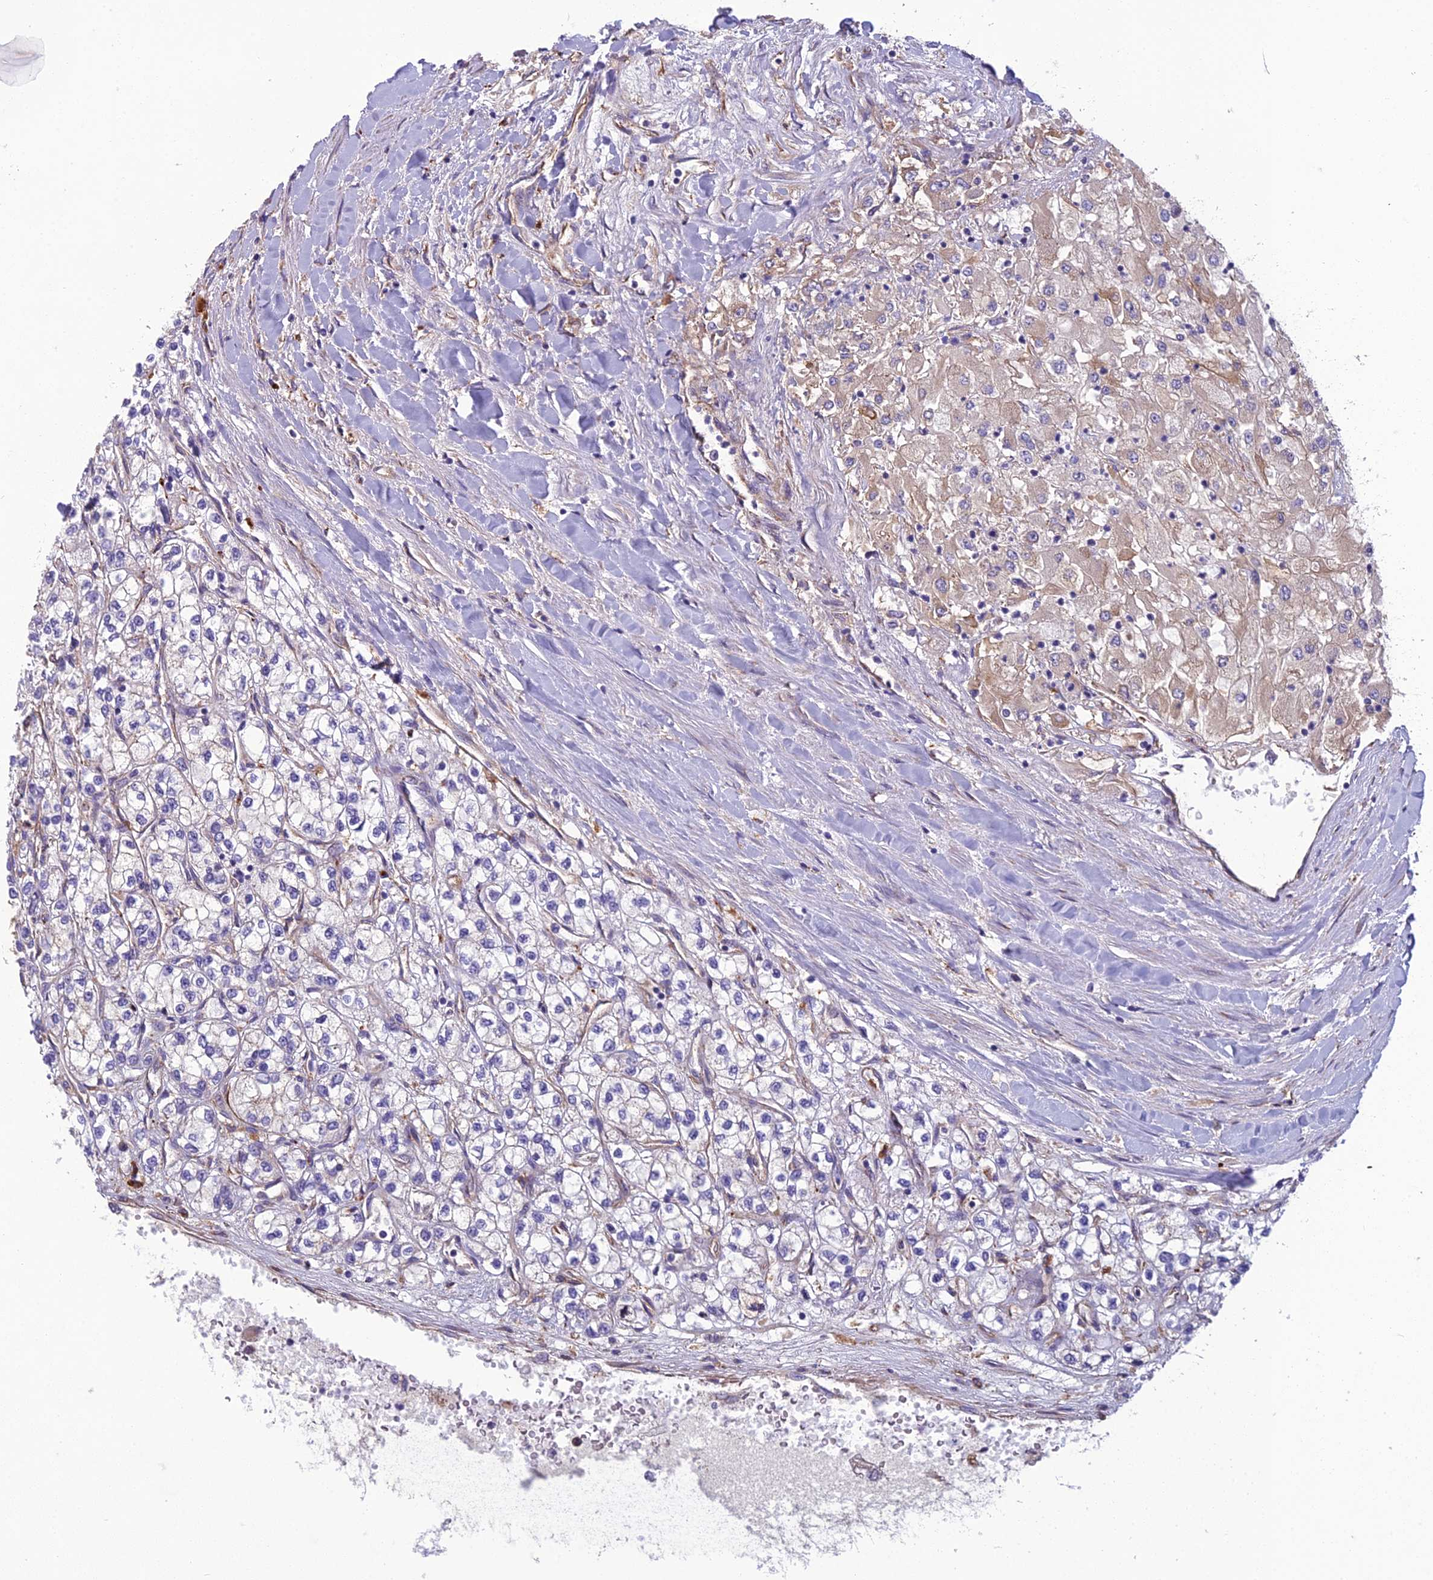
{"staining": {"intensity": "negative", "quantity": "none", "location": "none"}, "tissue": "renal cancer", "cell_type": "Tumor cells", "image_type": "cancer", "snomed": [{"axis": "morphology", "description": "Adenocarcinoma, NOS"}, {"axis": "topography", "description": "Kidney"}], "caption": "This is an immunohistochemistry photomicrograph of human renal cancer (adenocarcinoma). There is no expression in tumor cells.", "gene": "SPDL1", "patient": {"sex": "male", "age": 80}}